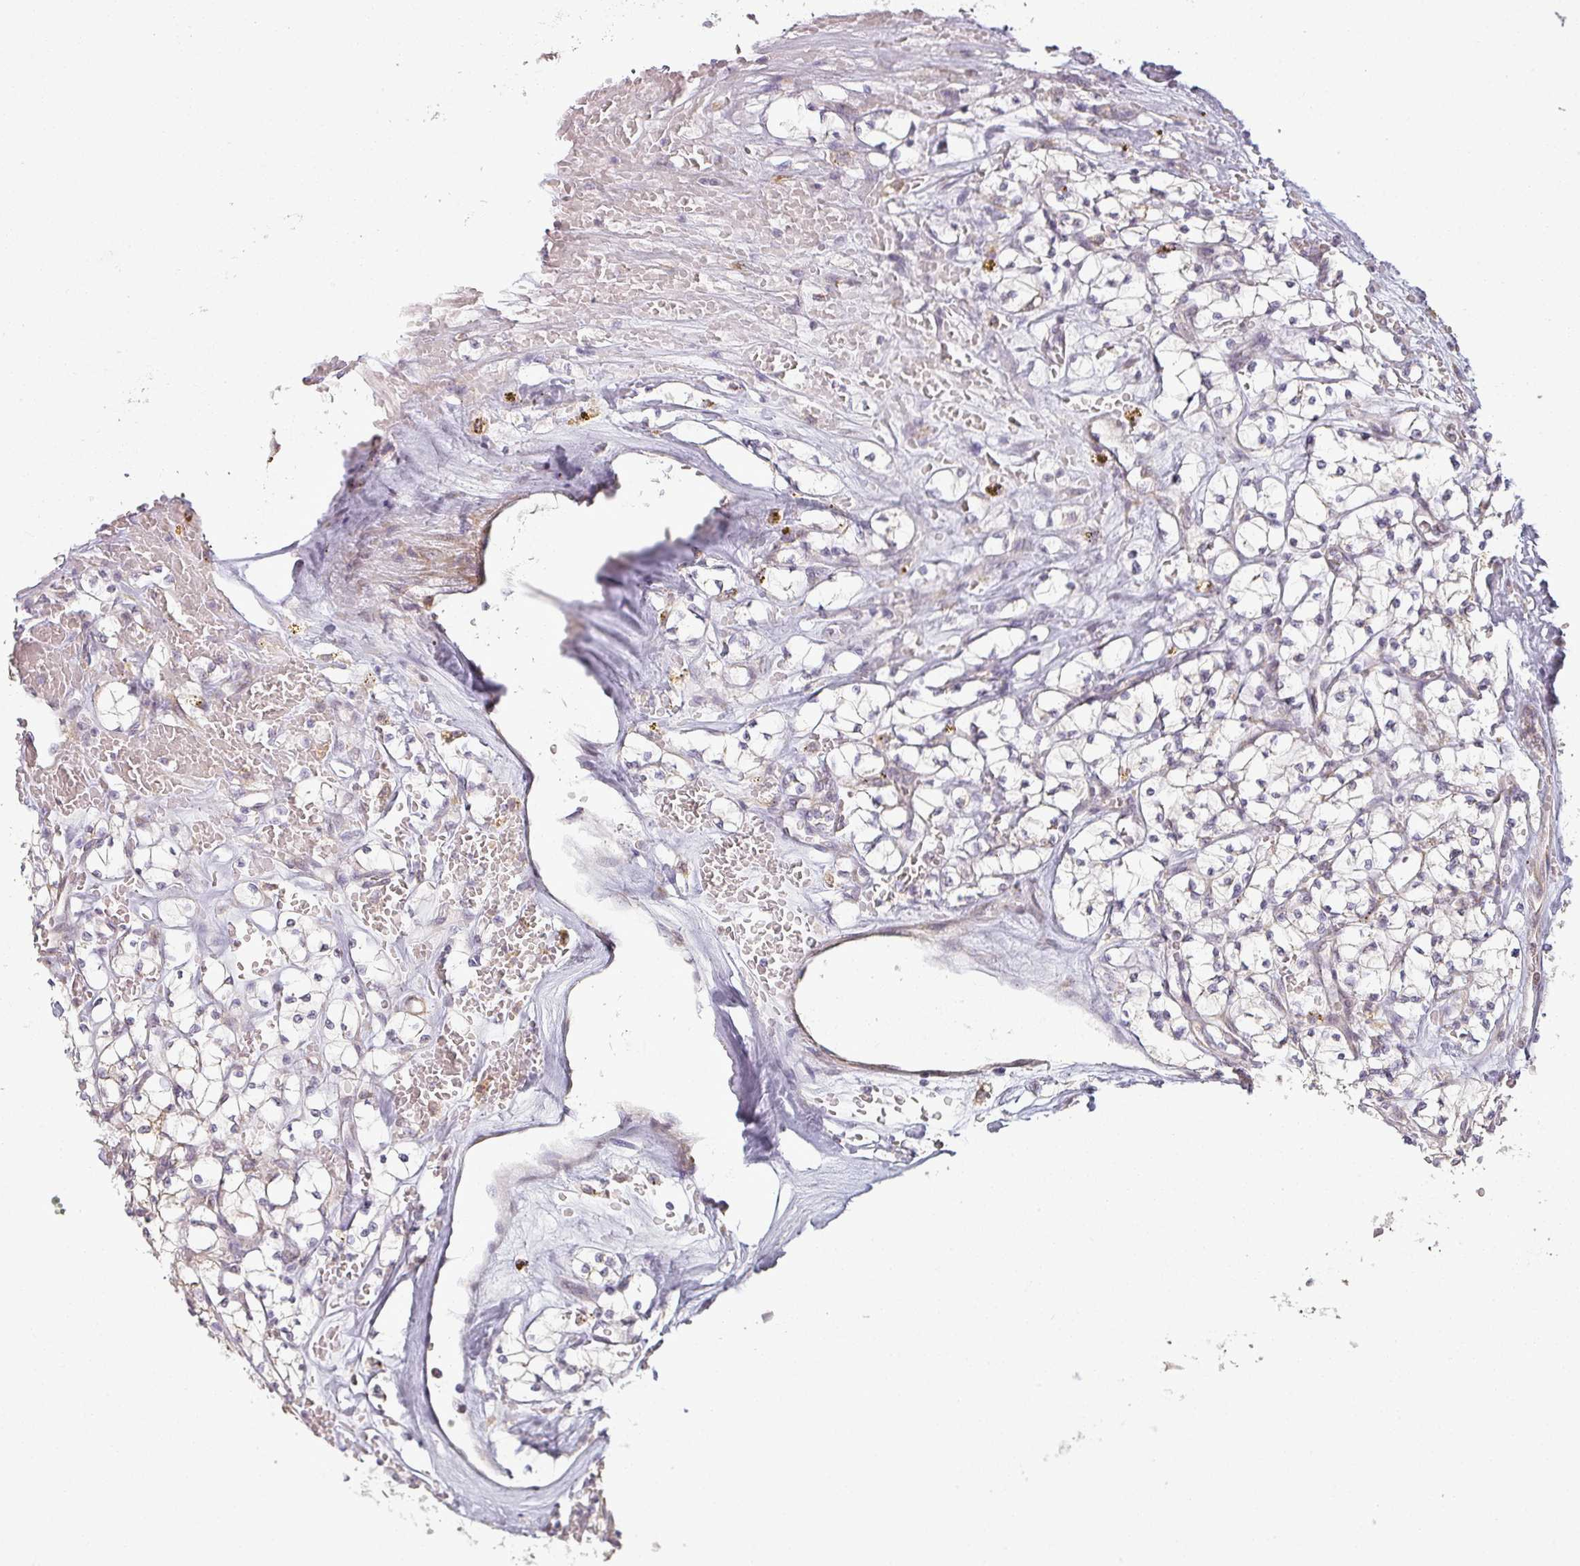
{"staining": {"intensity": "negative", "quantity": "none", "location": "none"}, "tissue": "renal cancer", "cell_type": "Tumor cells", "image_type": "cancer", "snomed": [{"axis": "morphology", "description": "Adenocarcinoma, NOS"}, {"axis": "topography", "description": "Kidney"}], "caption": "Tumor cells show no significant protein positivity in renal adenocarcinoma.", "gene": "CCDC144A", "patient": {"sex": "female", "age": 64}}